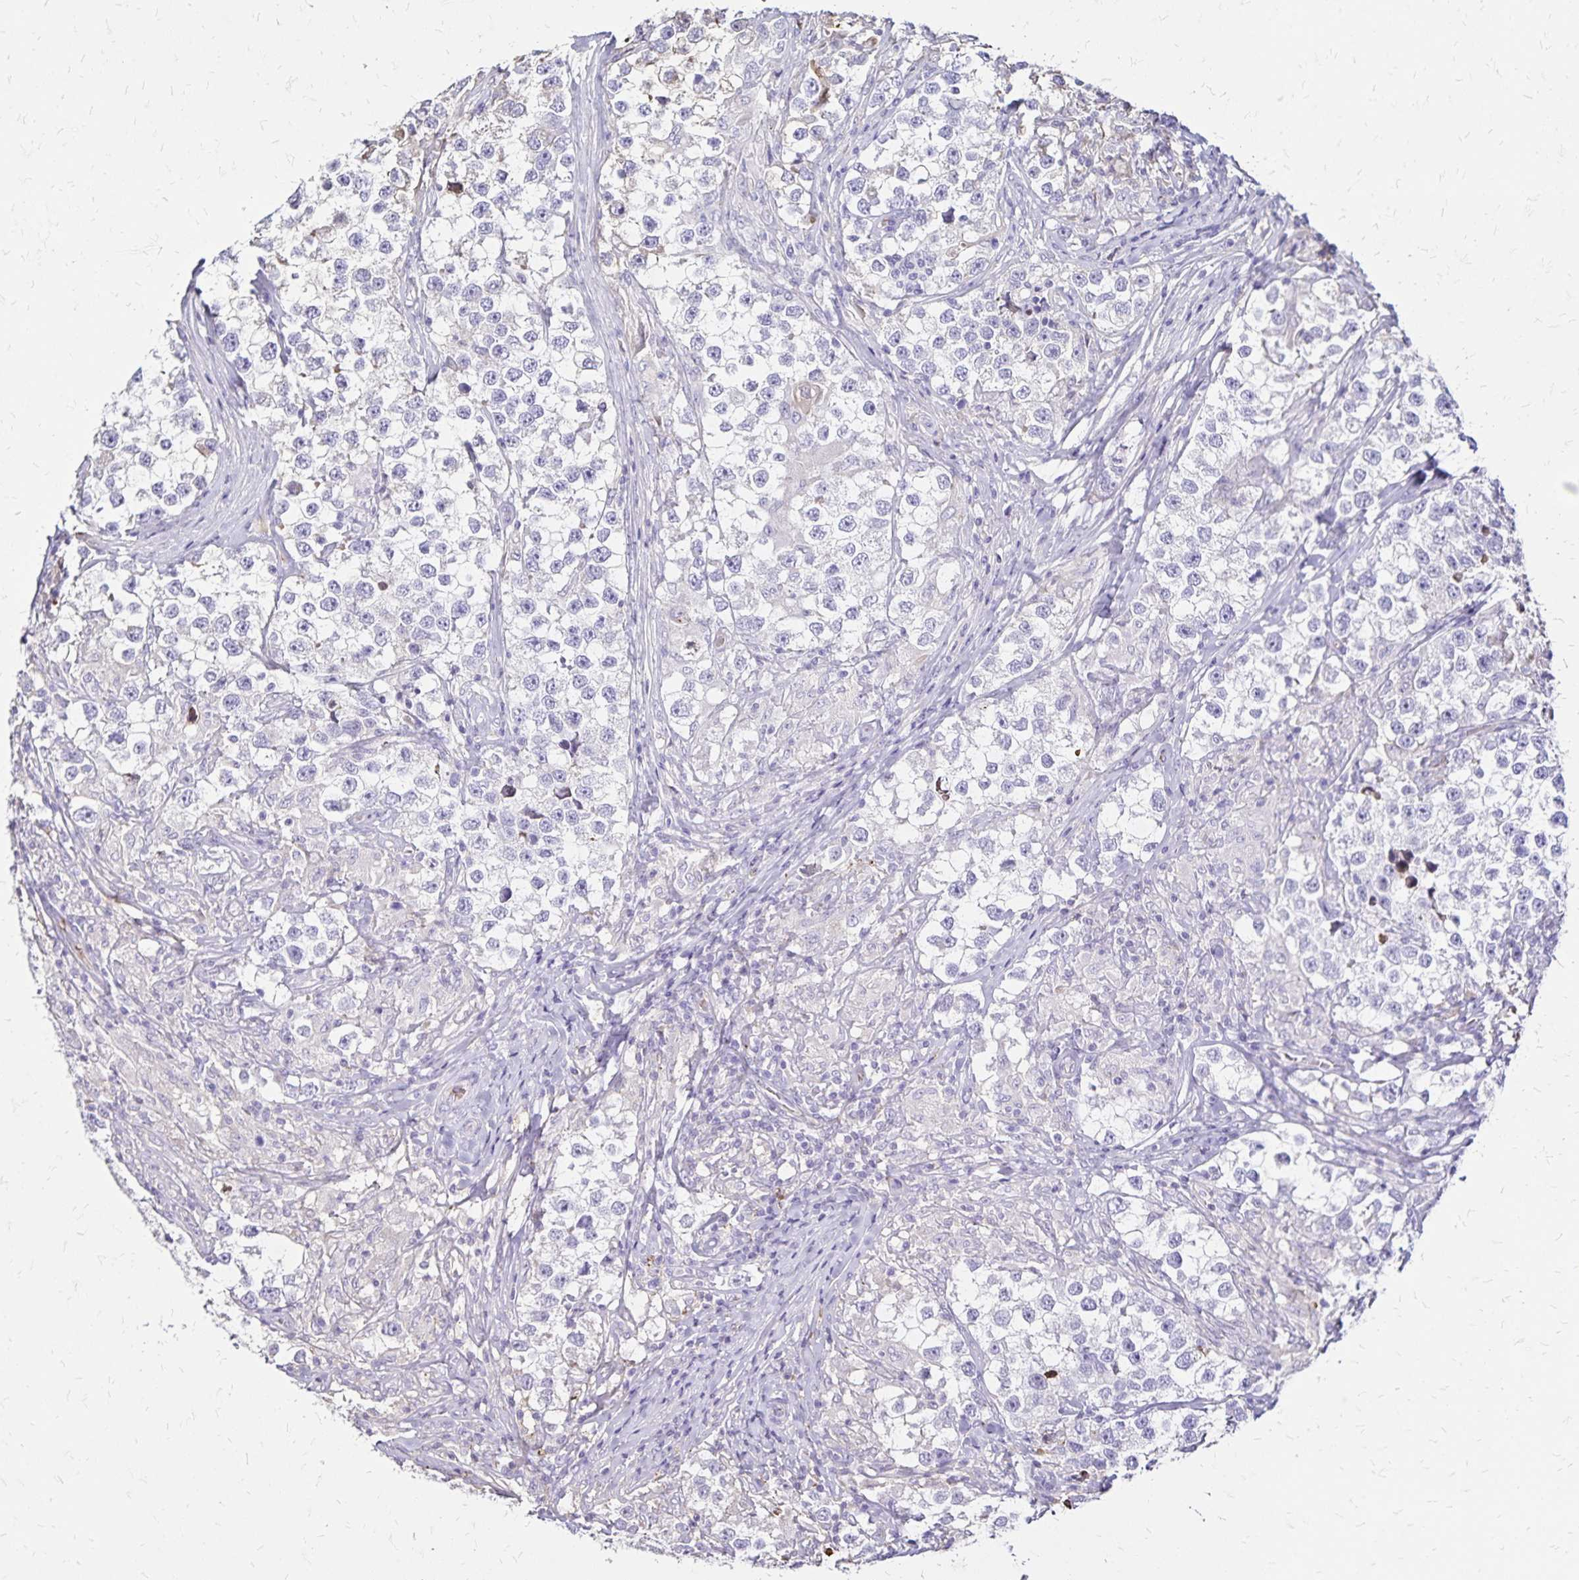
{"staining": {"intensity": "negative", "quantity": "none", "location": "none"}, "tissue": "testis cancer", "cell_type": "Tumor cells", "image_type": "cancer", "snomed": [{"axis": "morphology", "description": "Seminoma, NOS"}, {"axis": "topography", "description": "Testis"}], "caption": "The photomicrograph demonstrates no significant positivity in tumor cells of testis seminoma.", "gene": "KISS1", "patient": {"sex": "male", "age": 46}}